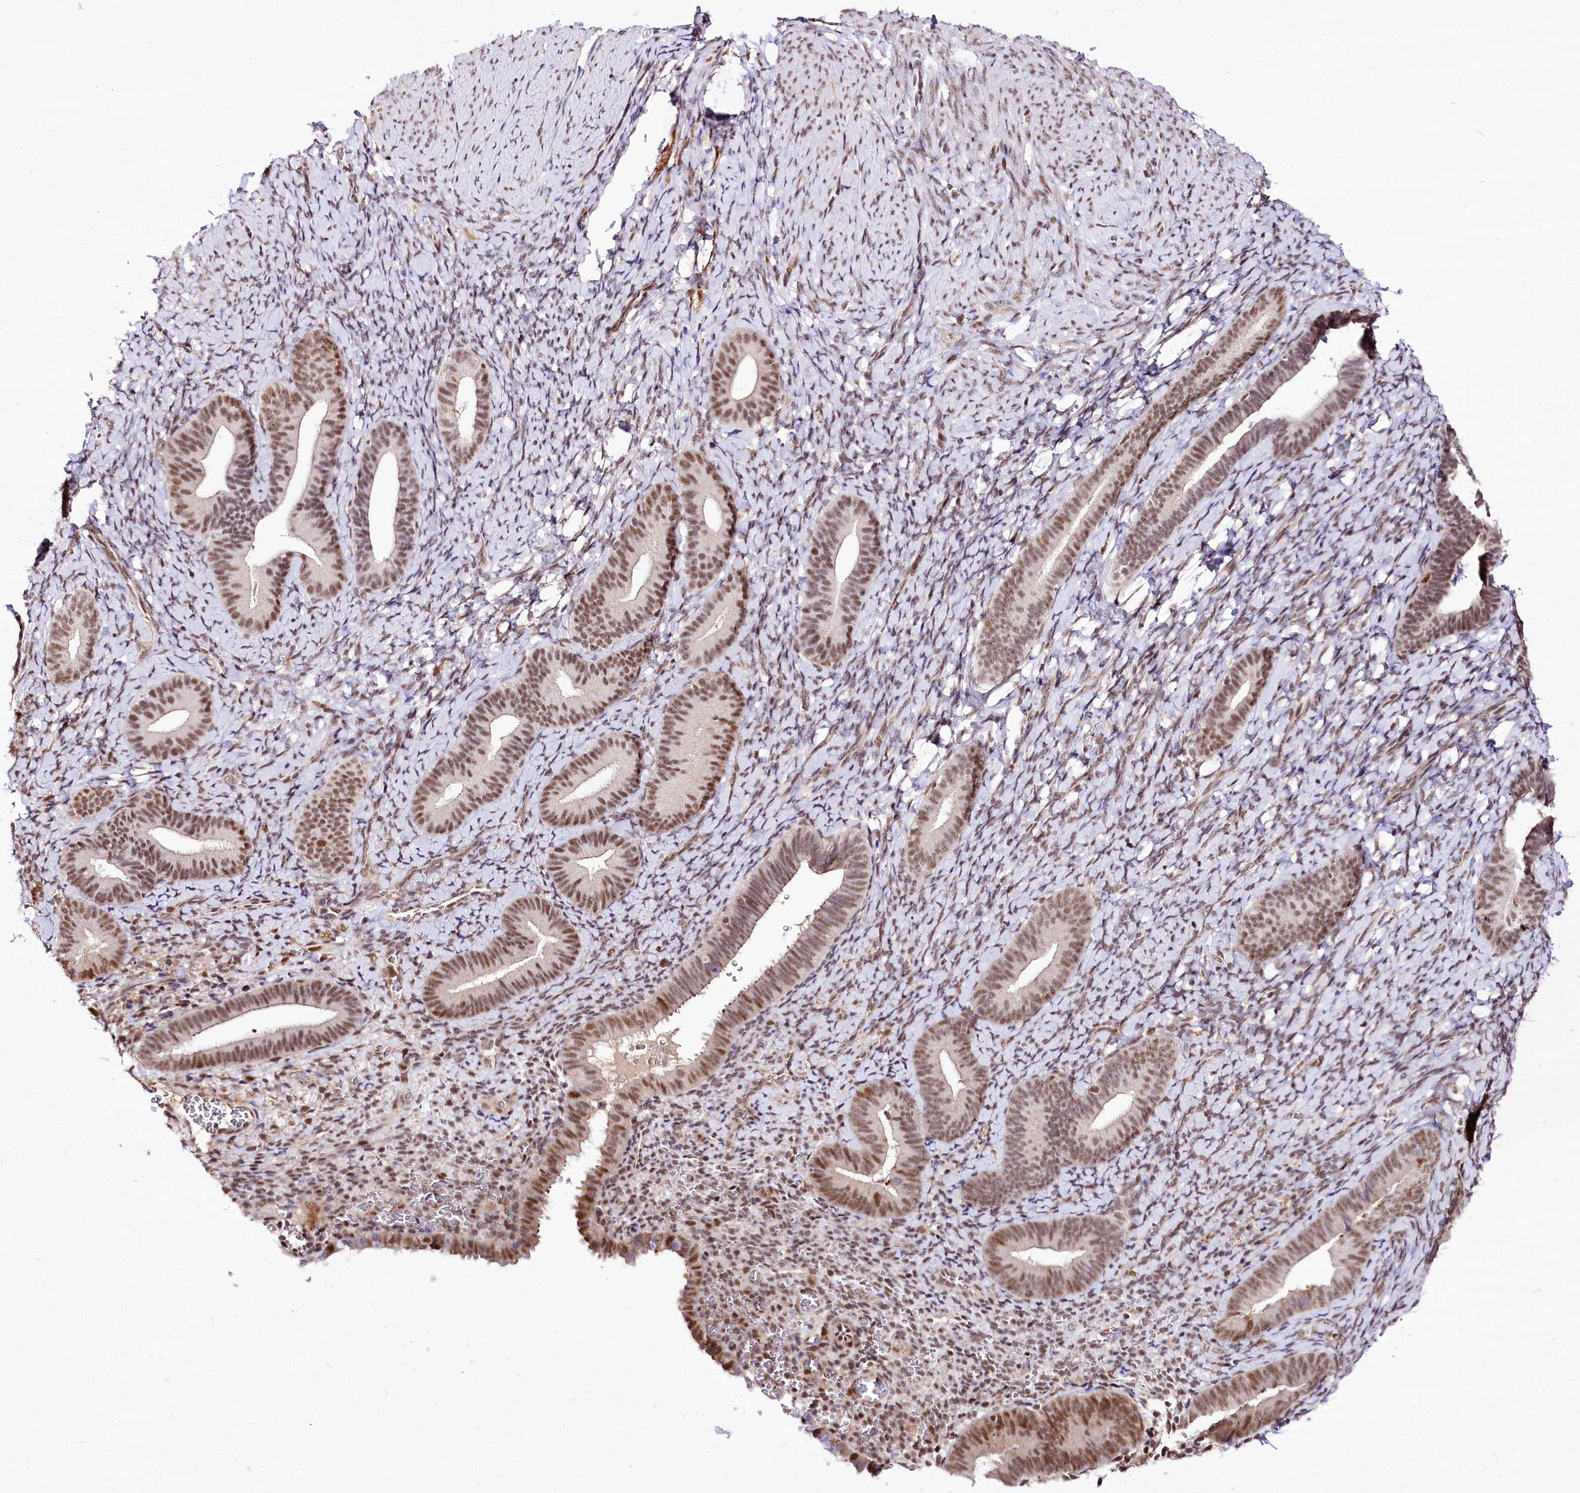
{"staining": {"intensity": "moderate", "quantity": "25%-75%", "location": "nuclear"}, "tissue": "endometrium", "cell_type": "Cells in endometrial stroma", "image_type": "normal", "snomed": [{"axis": "morphology", "description": "Normal tissue, NOS"}, {"axis": "topography", "description": "Endometrium"}], "caption": "Immunohistochemistry (IHC) of unremarkable human endometrium displays medium levels of moderate nuclear staining in approximately 25%-75% of cells in endometrial stroma. (IHC, brightfield microscopy, high magnification).", "gene": "POLA2", "patient": {"sex": "female", "age": 65}}